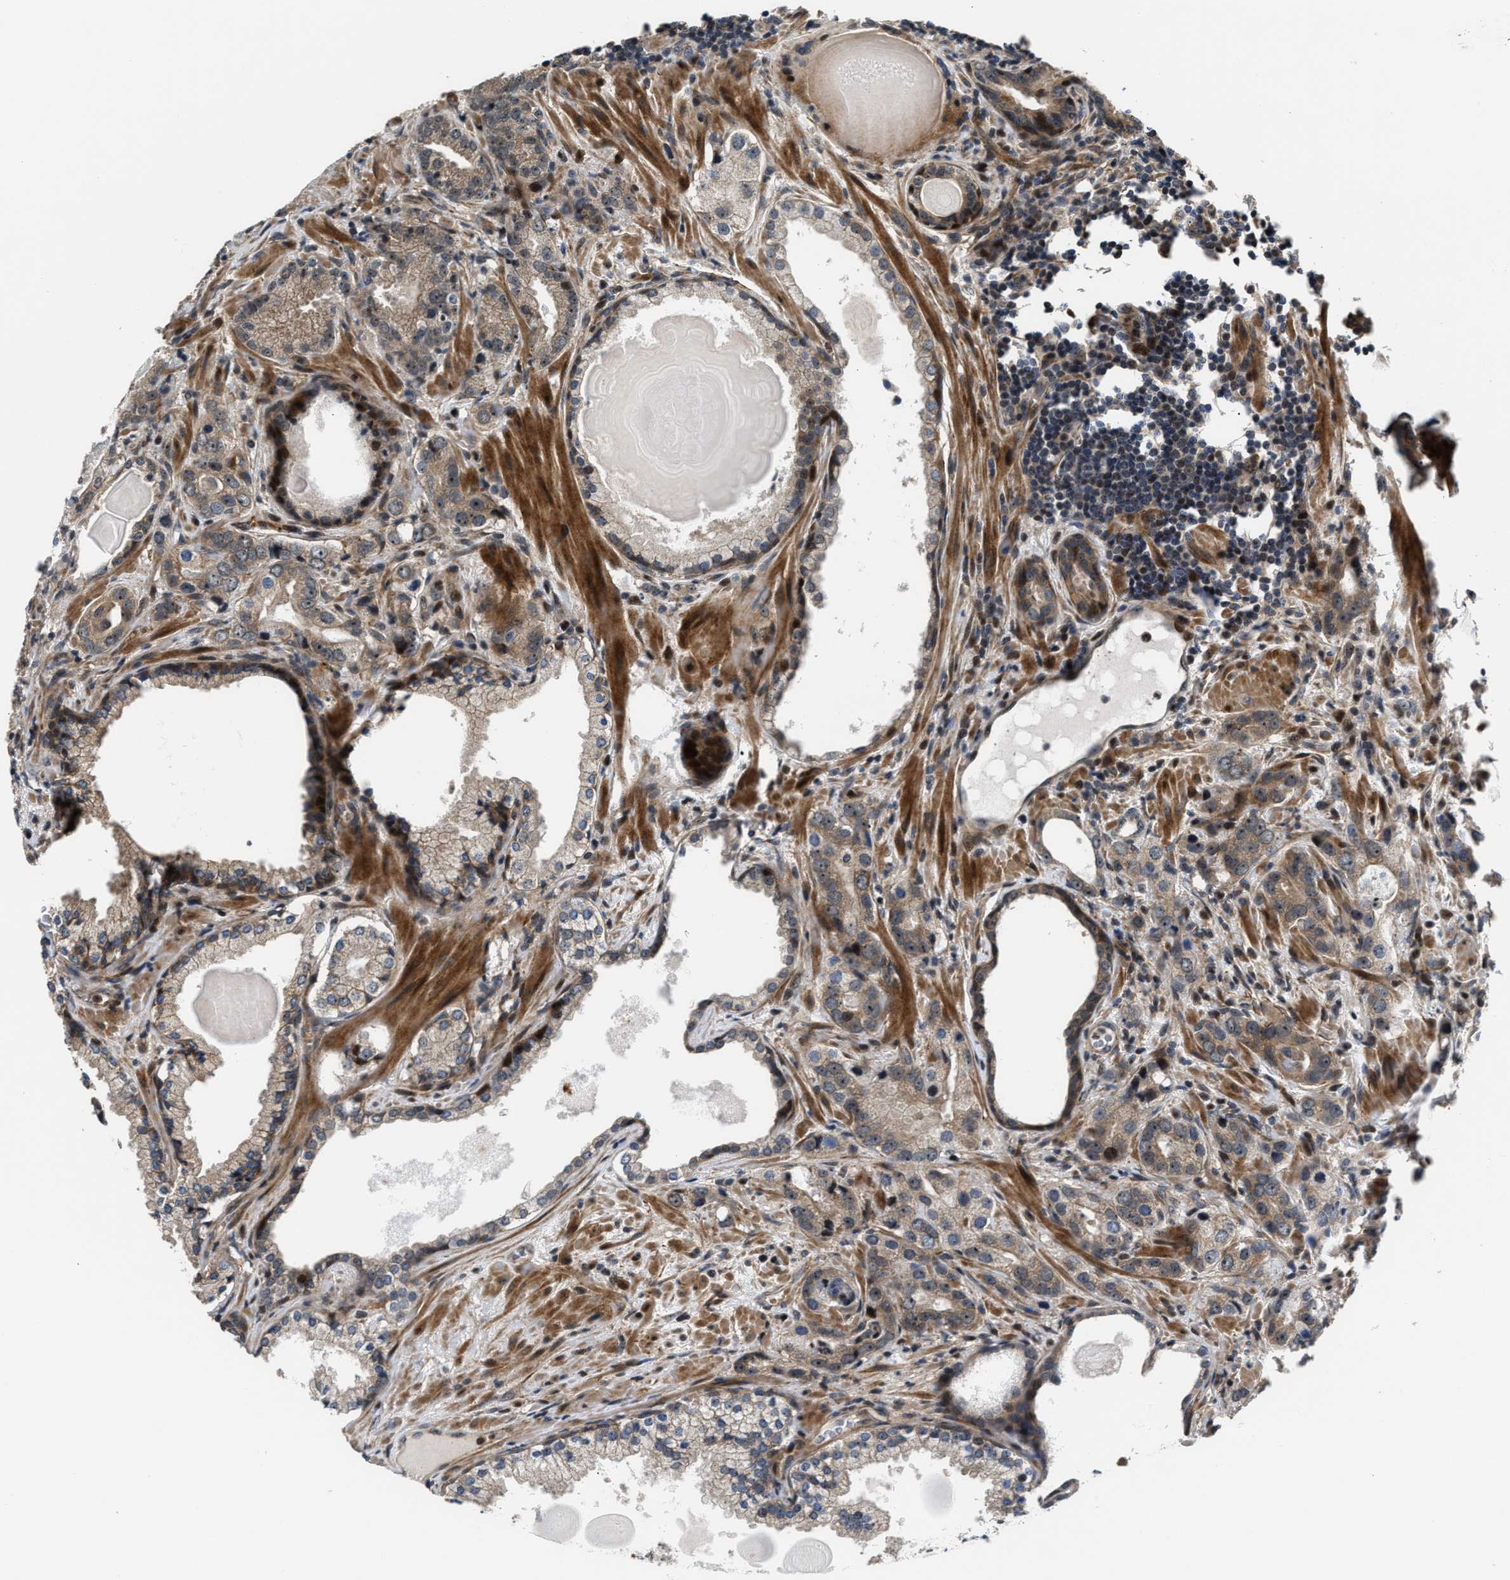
{"staining": {"intensity": "moderate", "quantity": ">75%", "location": "cytoplasmic/membranous,nuclear"}, "tissue": "prostate cancer", "cell_type": "Tumor cells", "image_type": "cancer", "snomed": [{"axis": "morphology", "description": "Adenocarcinoma, High grade"}, {"axis": "topography", "description": "Prostate"}], "caption": "Immunohistochemistry (IHC) micrograph of neoplastic tissue: human prostate cancer (adenocarcinoma (high-grade)) stained using immunohistochemistry demonstrates medium levels of moderate protein expression localized specifically in the cytoplasmic/membranous and nuclear of tumor cells, appearing as a cytoplasmic/membranous and nuclear brown color.", "gene": "ALDH3A2", "patient": {"sex": "male", "age": 63}}